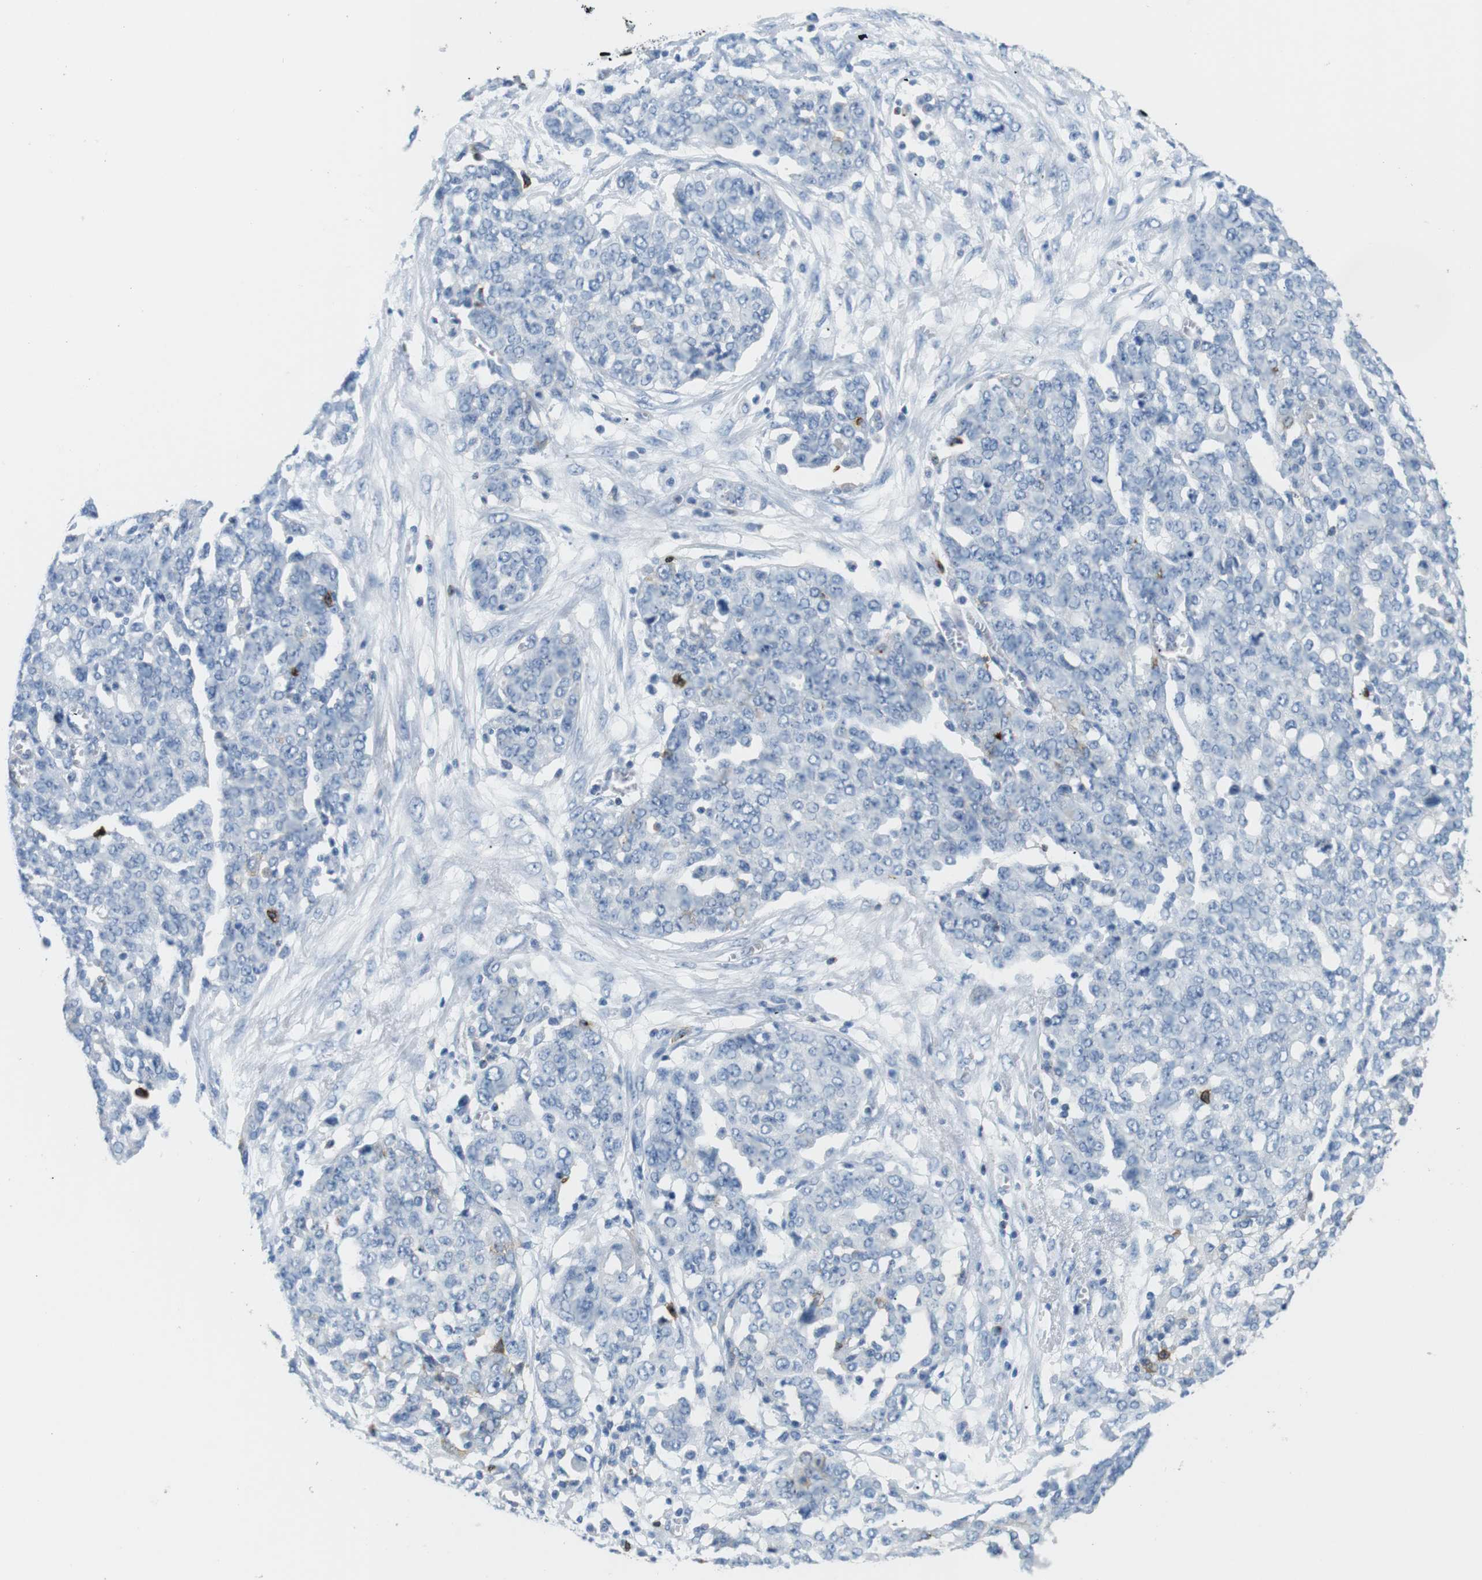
{"staining": {"intensity": "negative", "quantity": "none", "location": "none"}, "tissue": "ovarian cancer", "cell_type": "Tumor cells", "image_type": "cancer", "snomed": [{"axis": "morphology", "description": "Cystadenocarcinoma, serous, NOS"}, {"axis": "topography", "description": "Soft tissue"}, {"axis": "topography", "description": "Ovary"}], "caption": "Tumor cells are negative for protein expression in human serous cystadenocarcinoma (ovarian).", "gene": "TNFRSF4", "patient": {"sex": "female", "age": 57}}